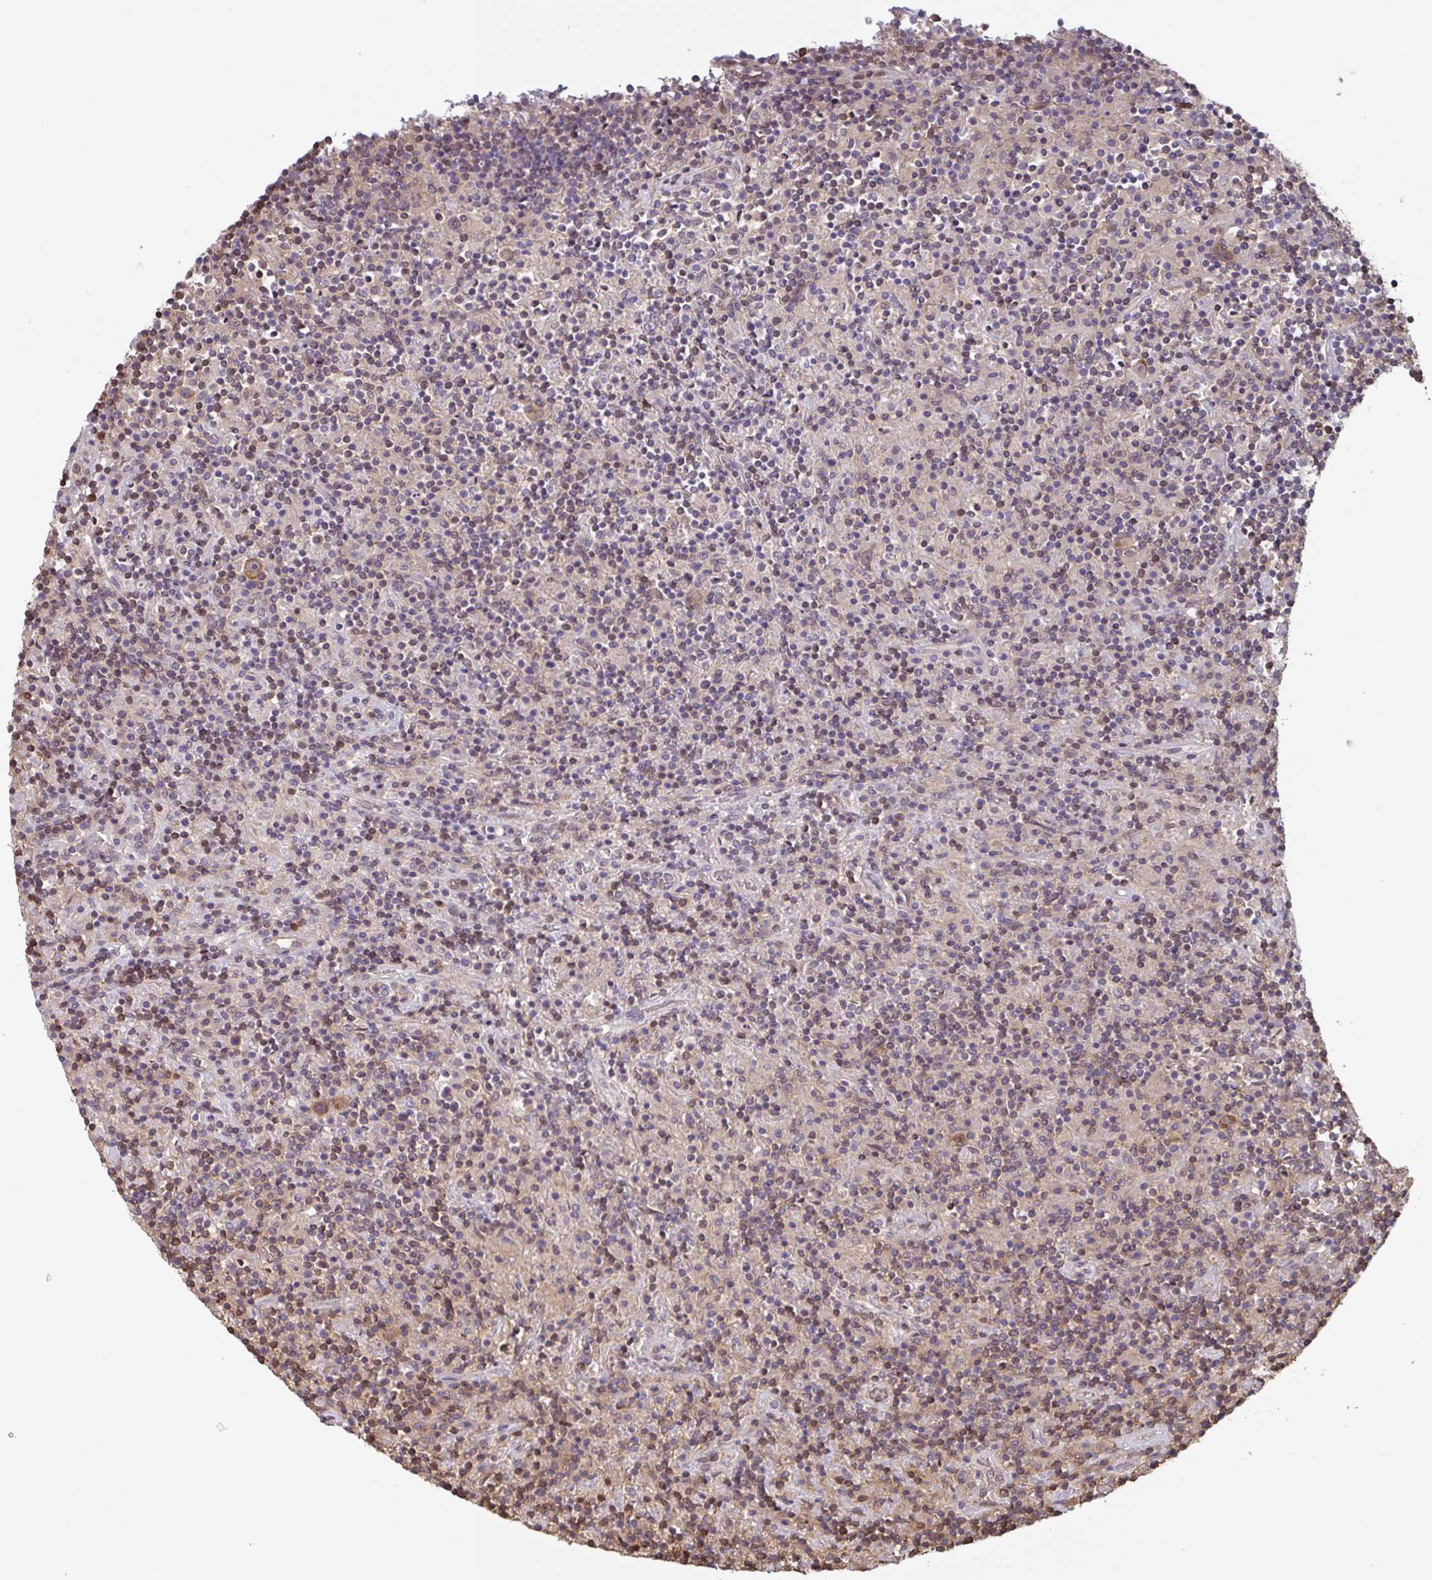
{"staining": {"intensity": "moderate", "quantity": ">75%", "location": "cytoplasmic/membranous"}, "tissue": "lymphoma", "cell_type": "Tumor cells", "image_type": "cancer", "snomed": [{"axis": "morphology", "description": "Hodgkin's disease, NOS"}, {"axis": "topography", "description": "Lymph node"}], "caption": "Moderate cytoplasmic/membranous protein staining is appreciated in approximately >75% of tumor cells in Hodgkin's disease.", "gene": "OTOP2", "patient": {"sex": "male", "age": 70}}